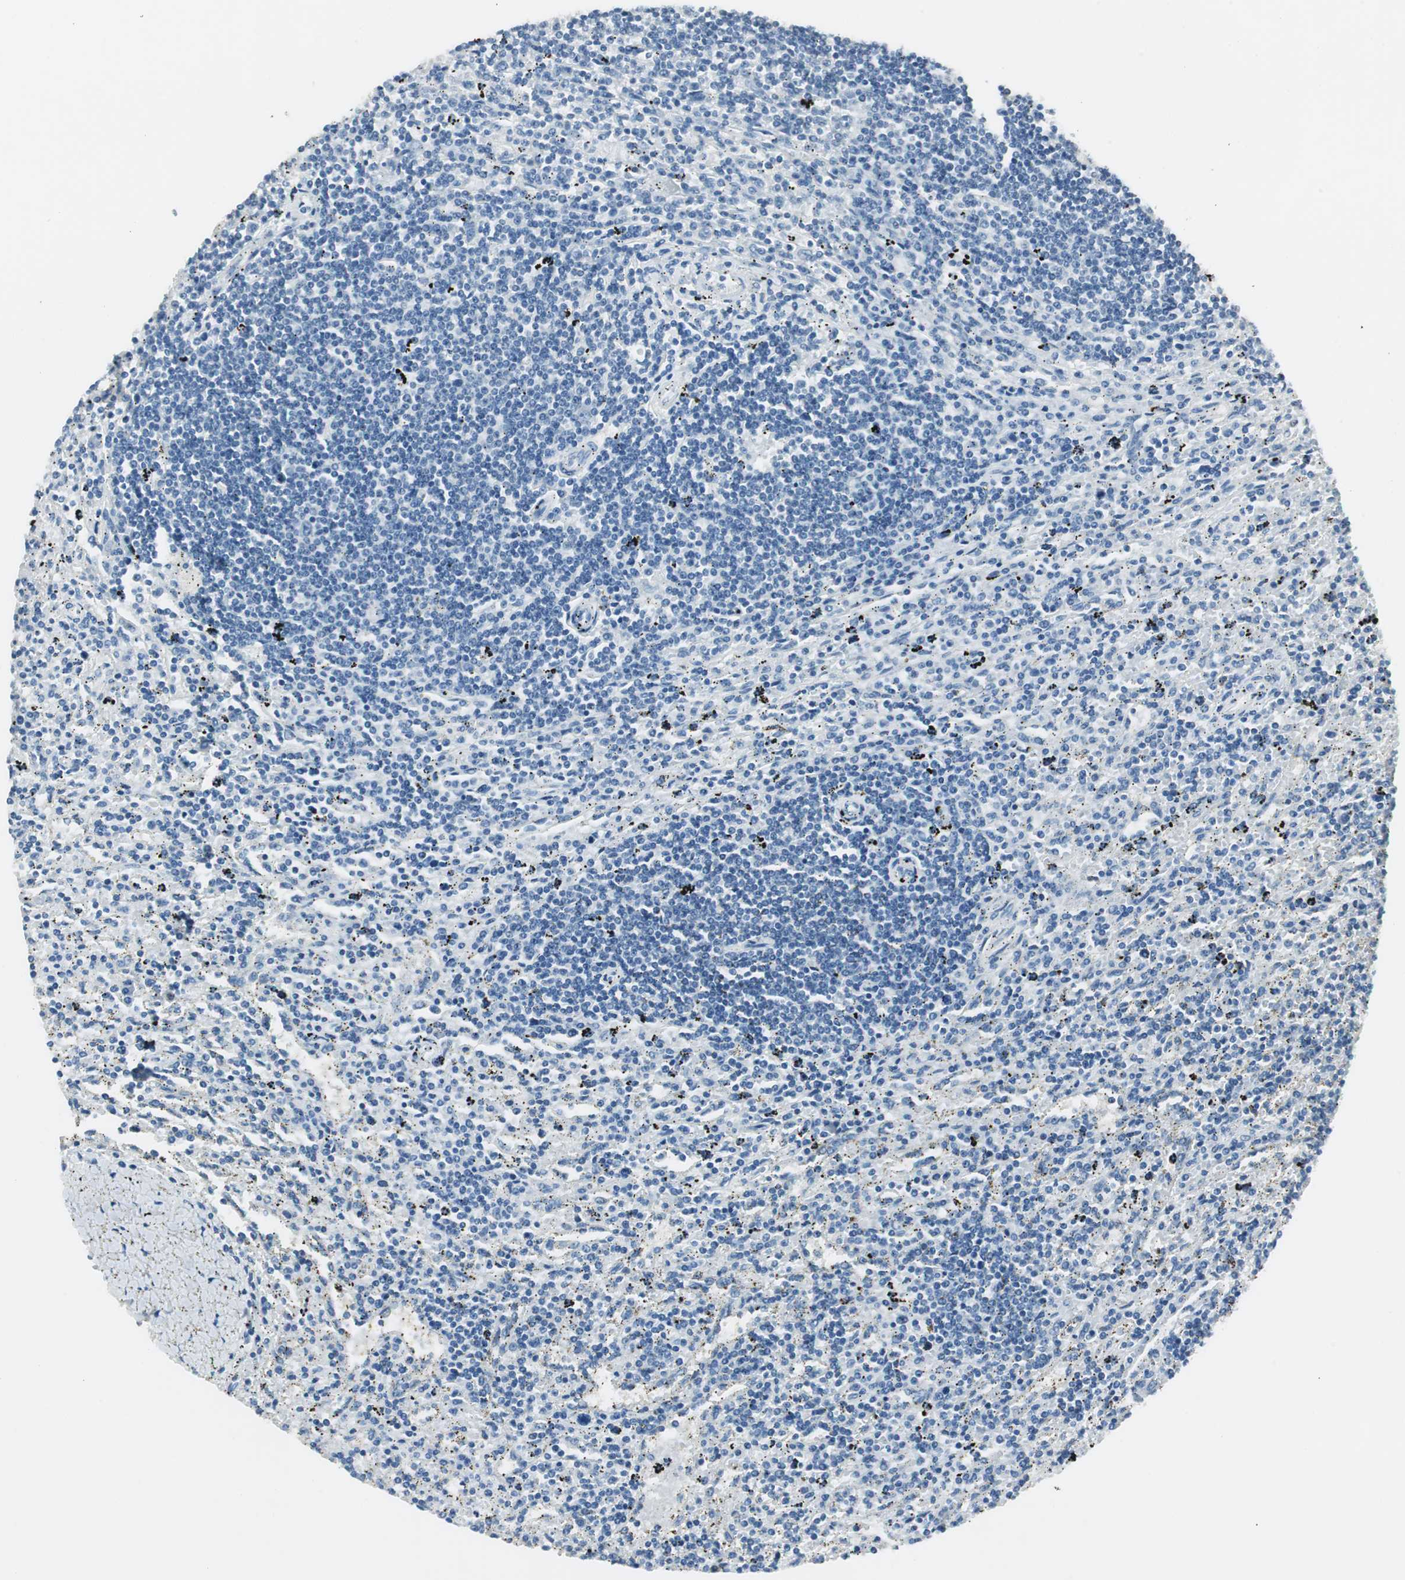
{"staining": {"intensity": "negative", "quantity": "none", "location": "none"}, "tissue": "lymphoma", "cell_type": "Tumor cells", "image_type": "cancer", "snomed": [{"axis": "morphology", "description": "Malignant lymphoma, non-Hodgkin's type, Low grade"}, {"axis": "topography", "description": "Spleen"}], "caption": "A photomicrograph of human lymphoma is negative for staining in tumor cells. (DAB (3,3'-diaminobenzidine) immunohistochemistry (IHC), high magnification).", "gene": "LRP2", "patient": {"sex": "male", "age": 76}}